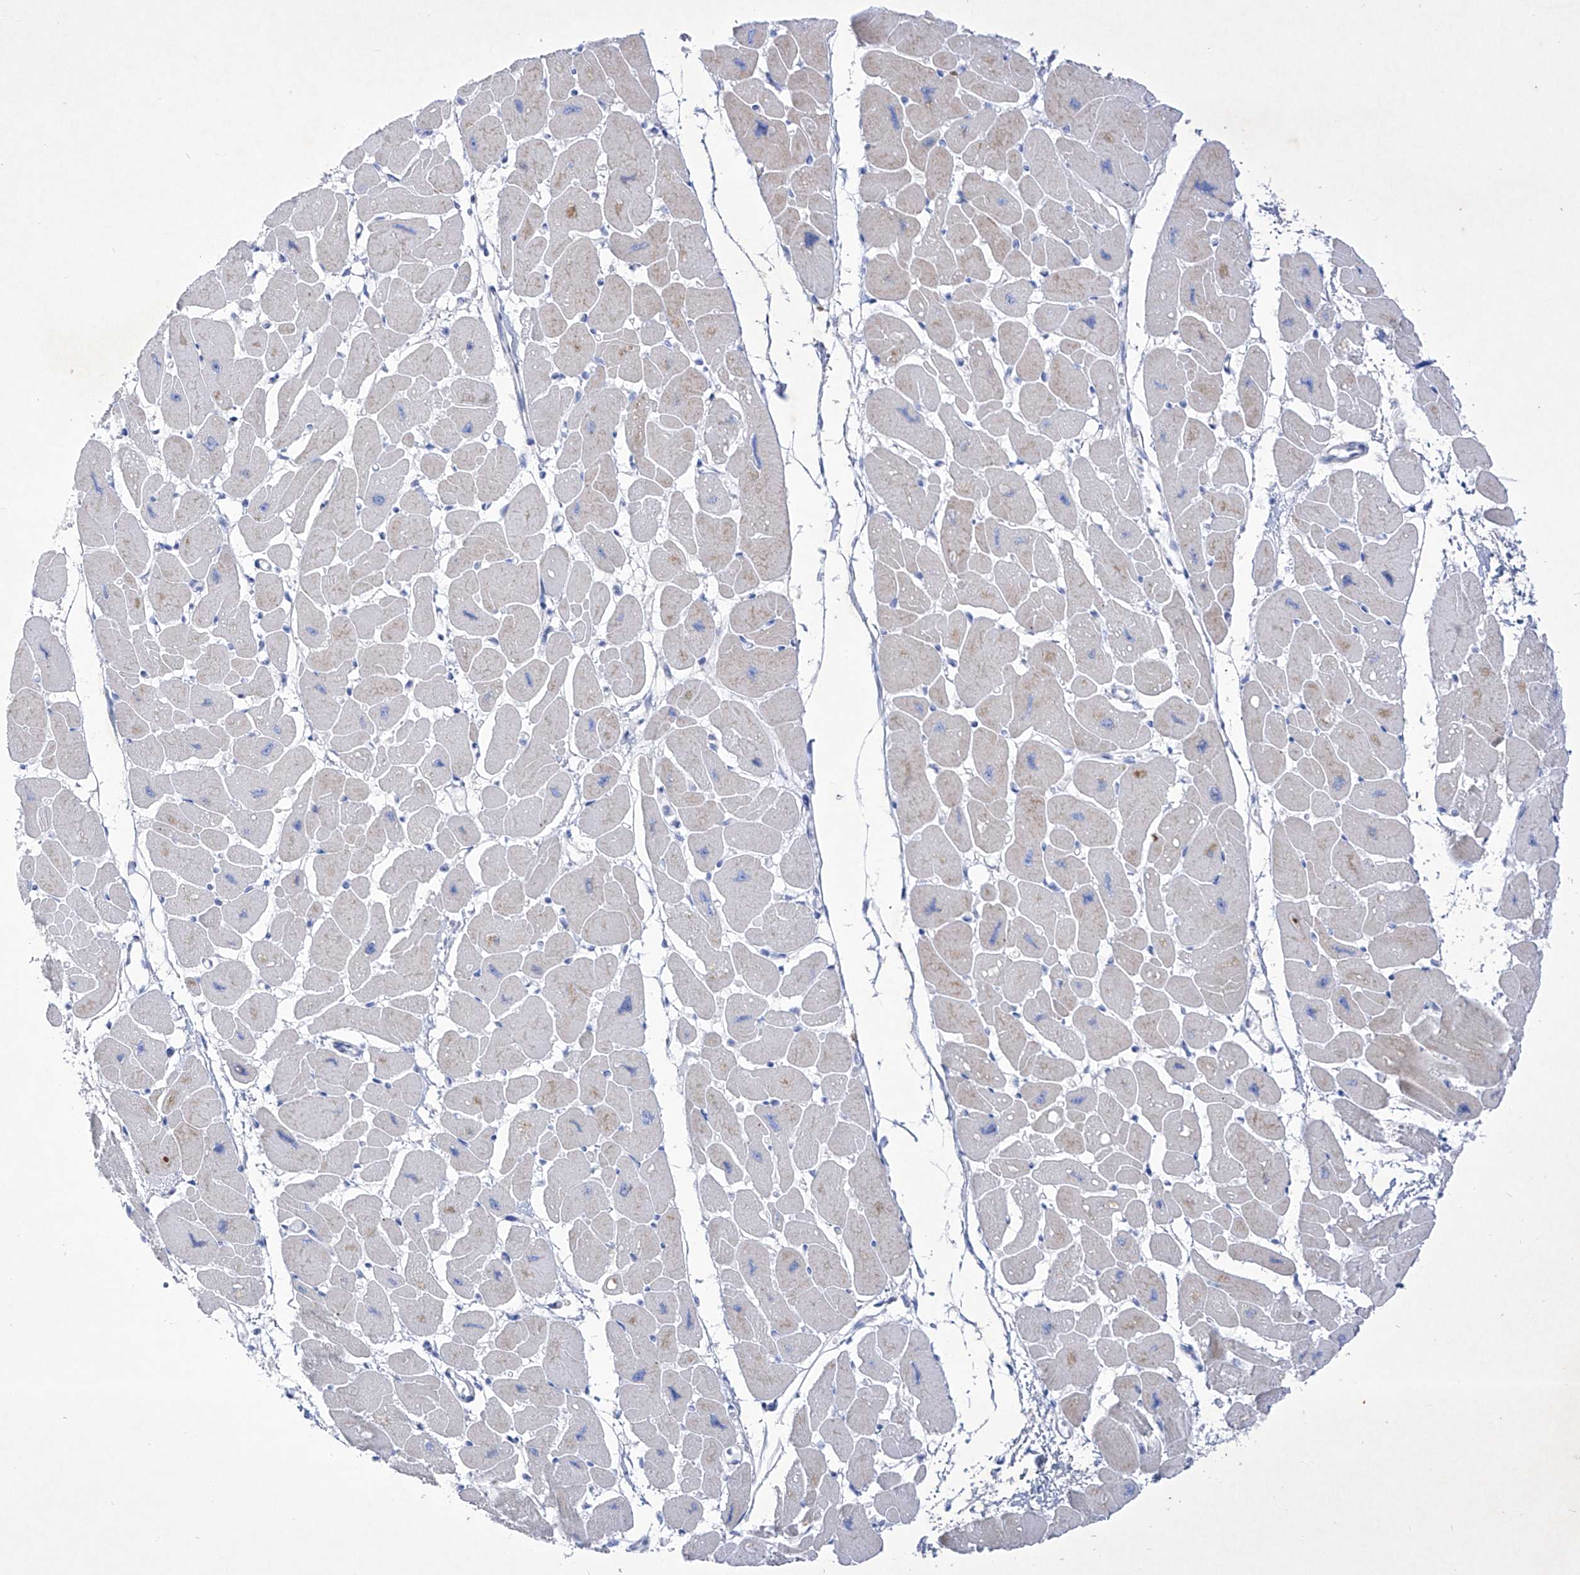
{"staining": {"intensity": "negative", "quantity": "none", "location": "none"}, "tissue": "heart muscle", "cell_type": "Cardiomyocytes", "image_type": "normal", "snomed": [{"axis": "morphology", "description": "Normal tissue, NOS"}, {"axis": "topography", "description": "Heart"}], "caption": "High power microscopy image of an immunohistochemistry (IHC) micrograph of benign heart muscle, revealing no significant expression in cardiomyocytes. The staining is performed using DAB brown chromogen with nuclei counter-stained in using hematoxylin.", "gene": "C1orf87", "patient": {"sex": "female", "age": 54}}